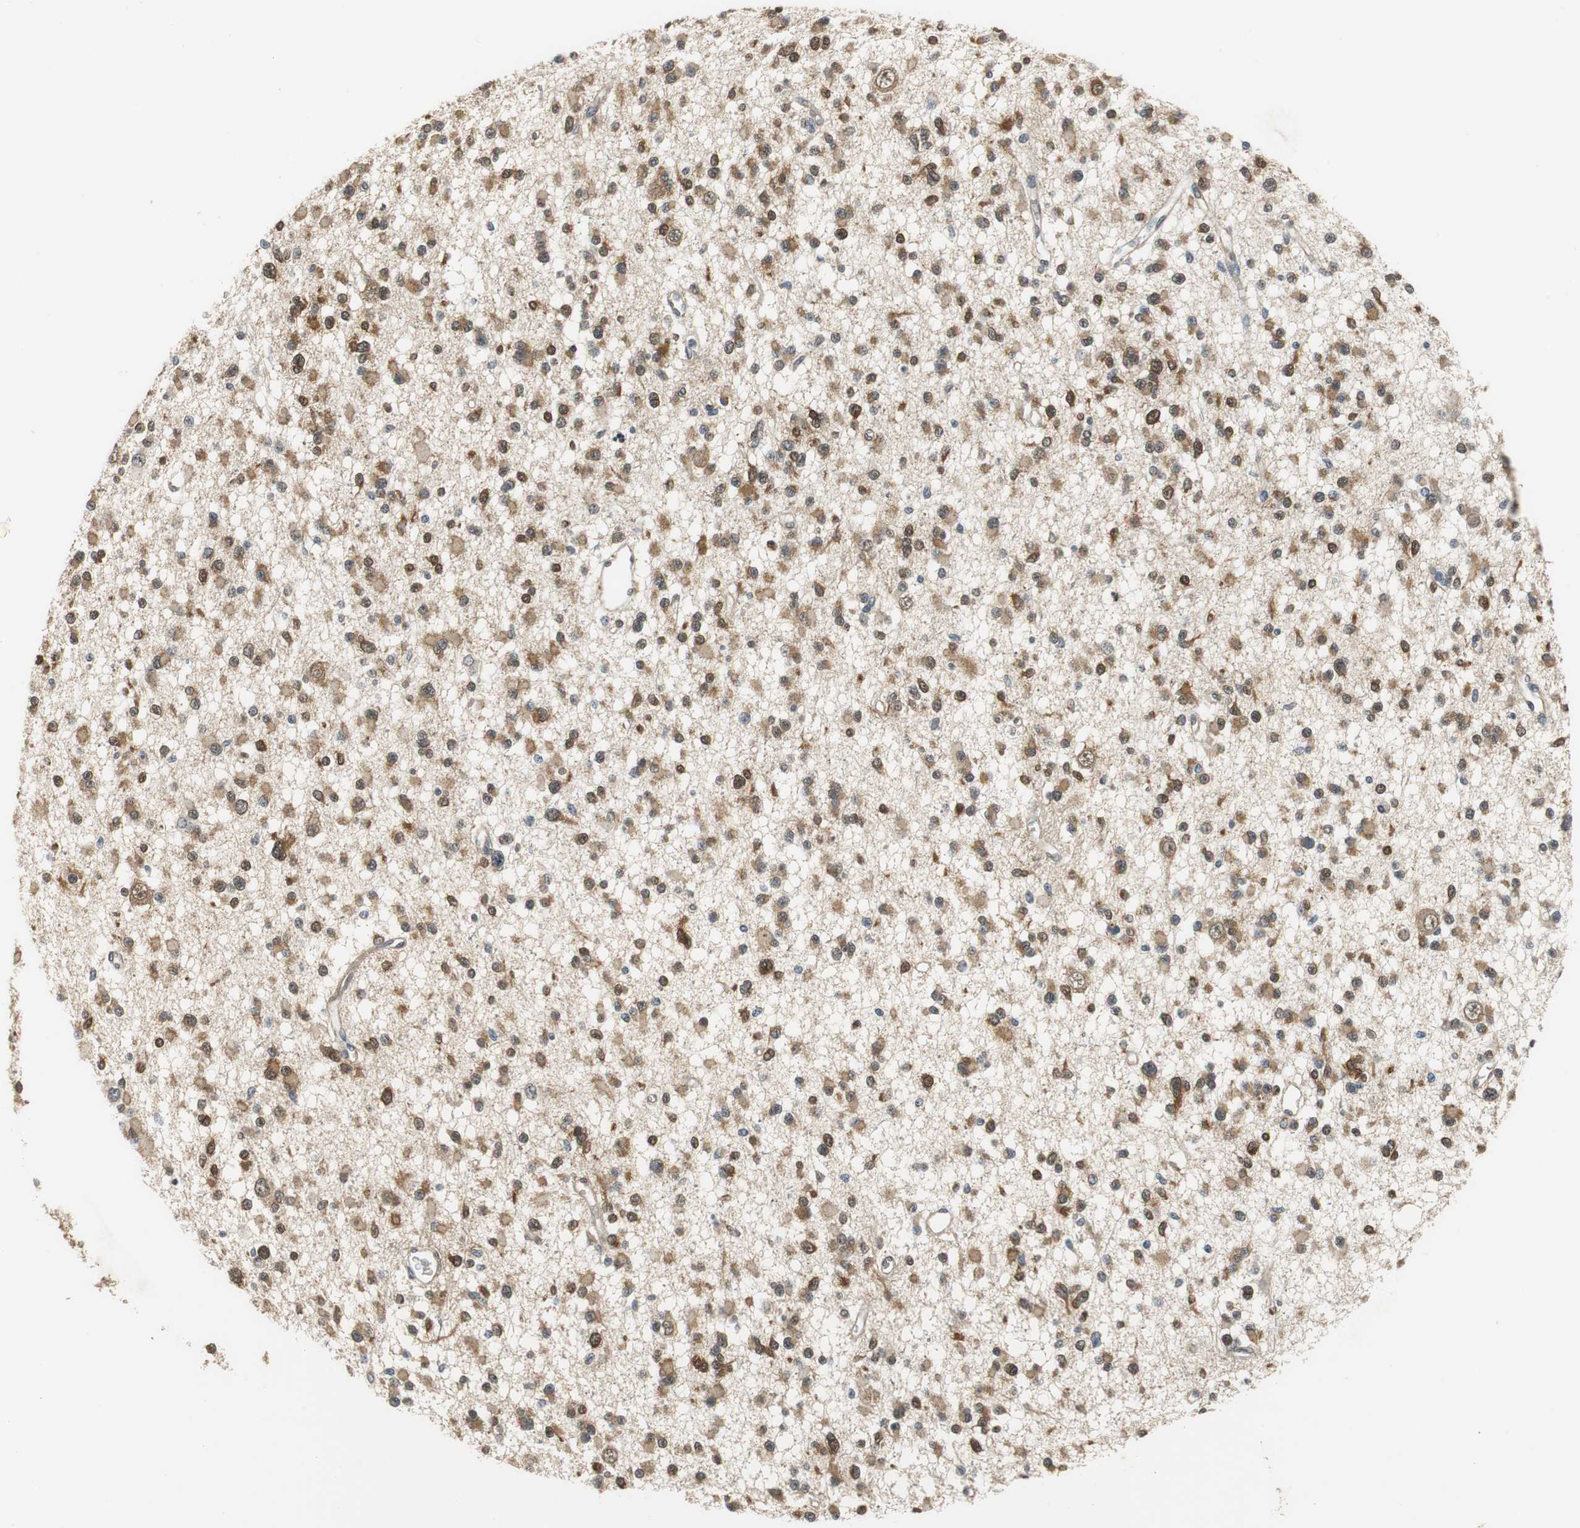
{"staining": {"intensity": "strong", "quantity": ">75%", "location": "cytoplasmic/membranous,nuclear"}, "tissue": "glioma", "cell_type": "Tumor cells", "image_type": "cancer", "snomed": [{"axis": "morphology", "description": "Glioma, malignant, Low grade"}, {"axis": "topography", "description": "Brain"}], "caption": "This micrograph displays immunohistochemistry staining of glioma, with high strong cytoplasmic/membranous and nuclear expression in approximately >75% of tumor cells.", "gene": "UBQLN2", "patient": {"sex": "female", "age": 22}}